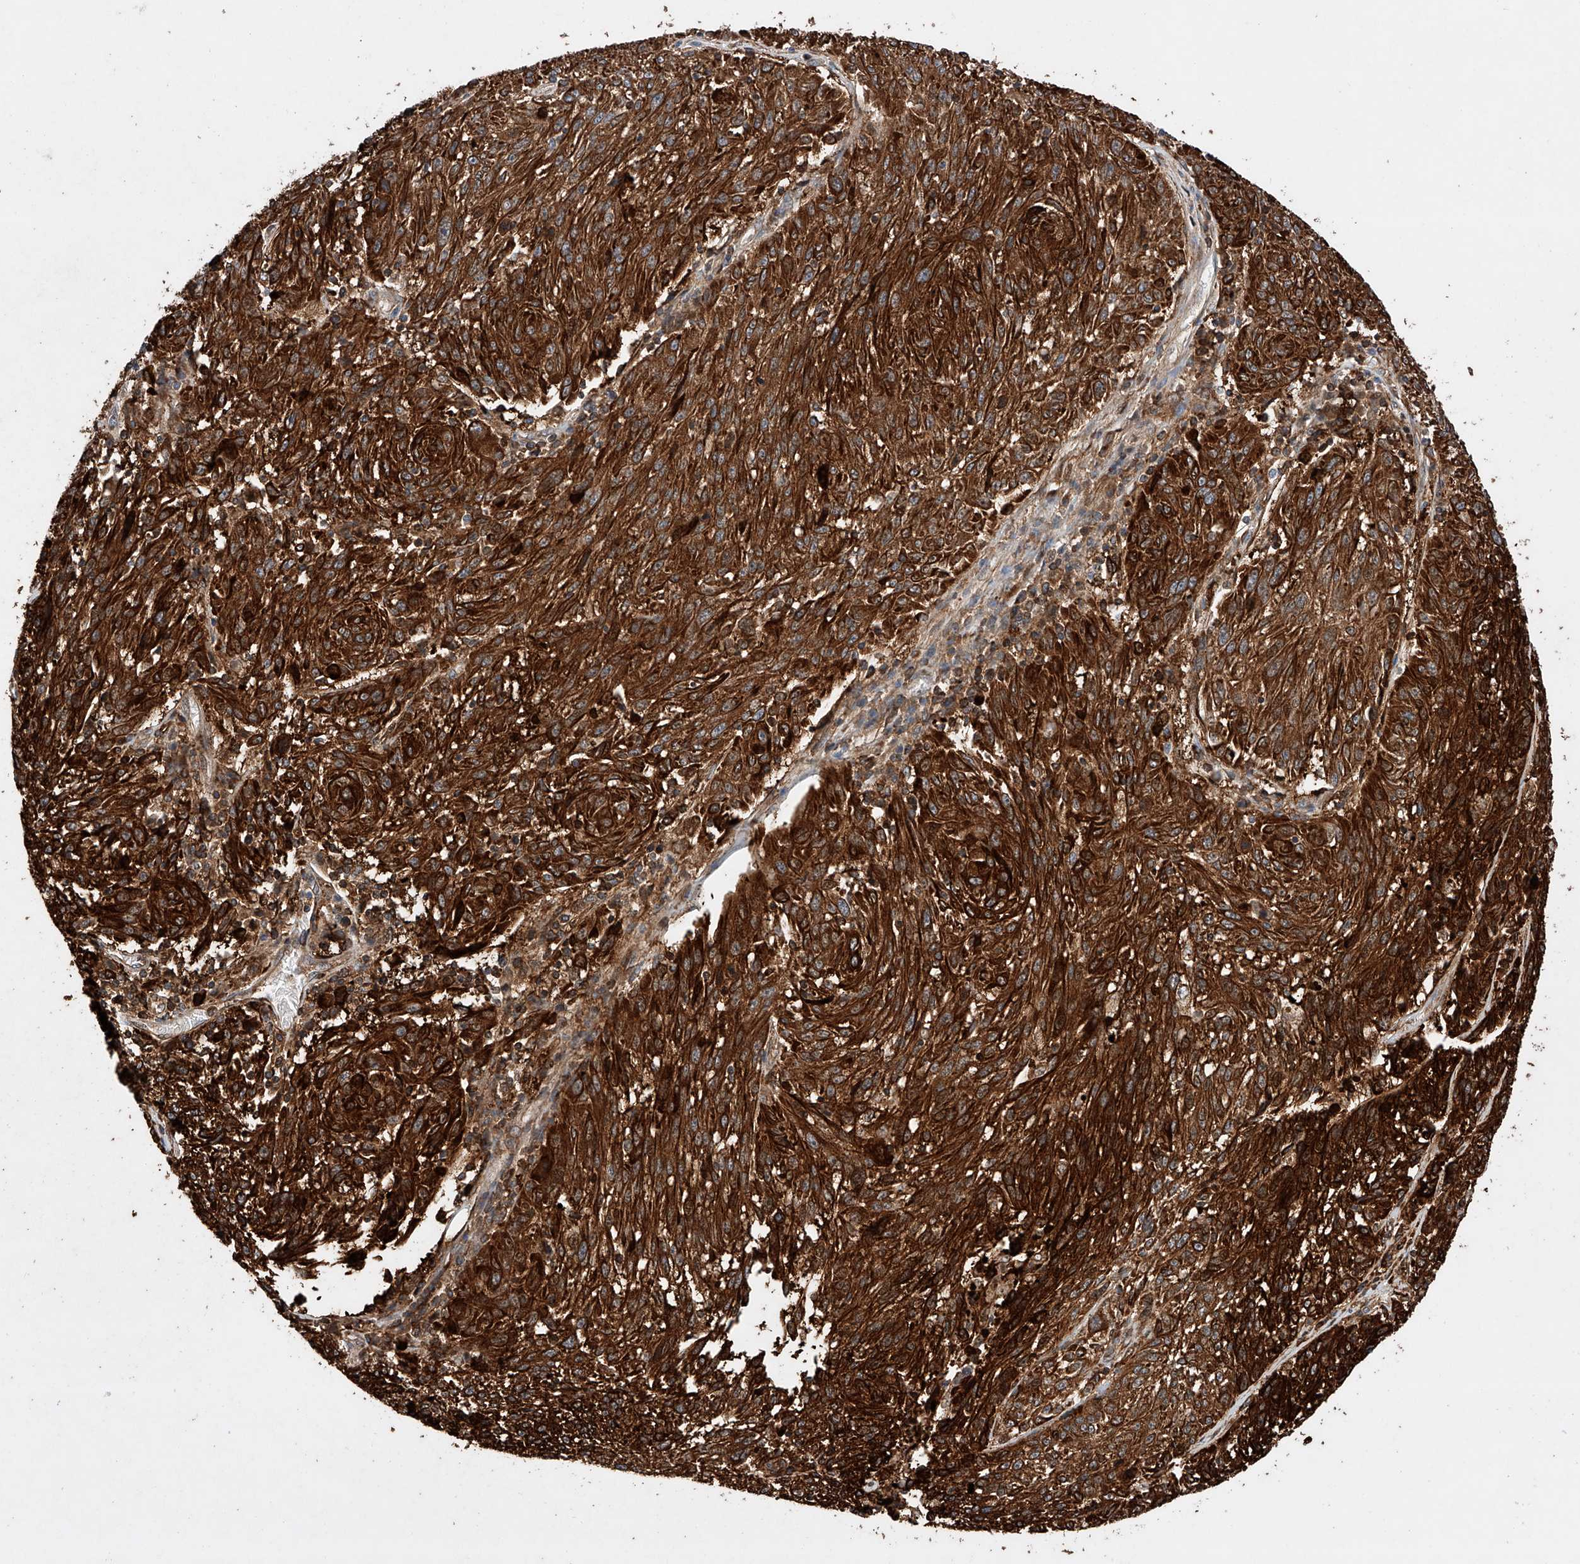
{"staining": {"intensity": "strong", "quantity": ">75%", "location": "cytoplasmic/membranous"}, "tissue": "melanoma", "cell_type": "Tumor cells", "image_type": "cancer", "snomed": [{"axis": "morphology", "description": "Malignant melanoma, NOS"}, {"axis": "topography", "description": "Skin"}], "caption": "Brown immunohistochemical staining in melanoma exhibits strong cytoplasmic/membranous staining in about >75% of tumor cells. (Brightfield microscopy of DAB IHC at high magnification).", "gene": "TIMM23", "patient": {"sex": "male", "age": 53}}